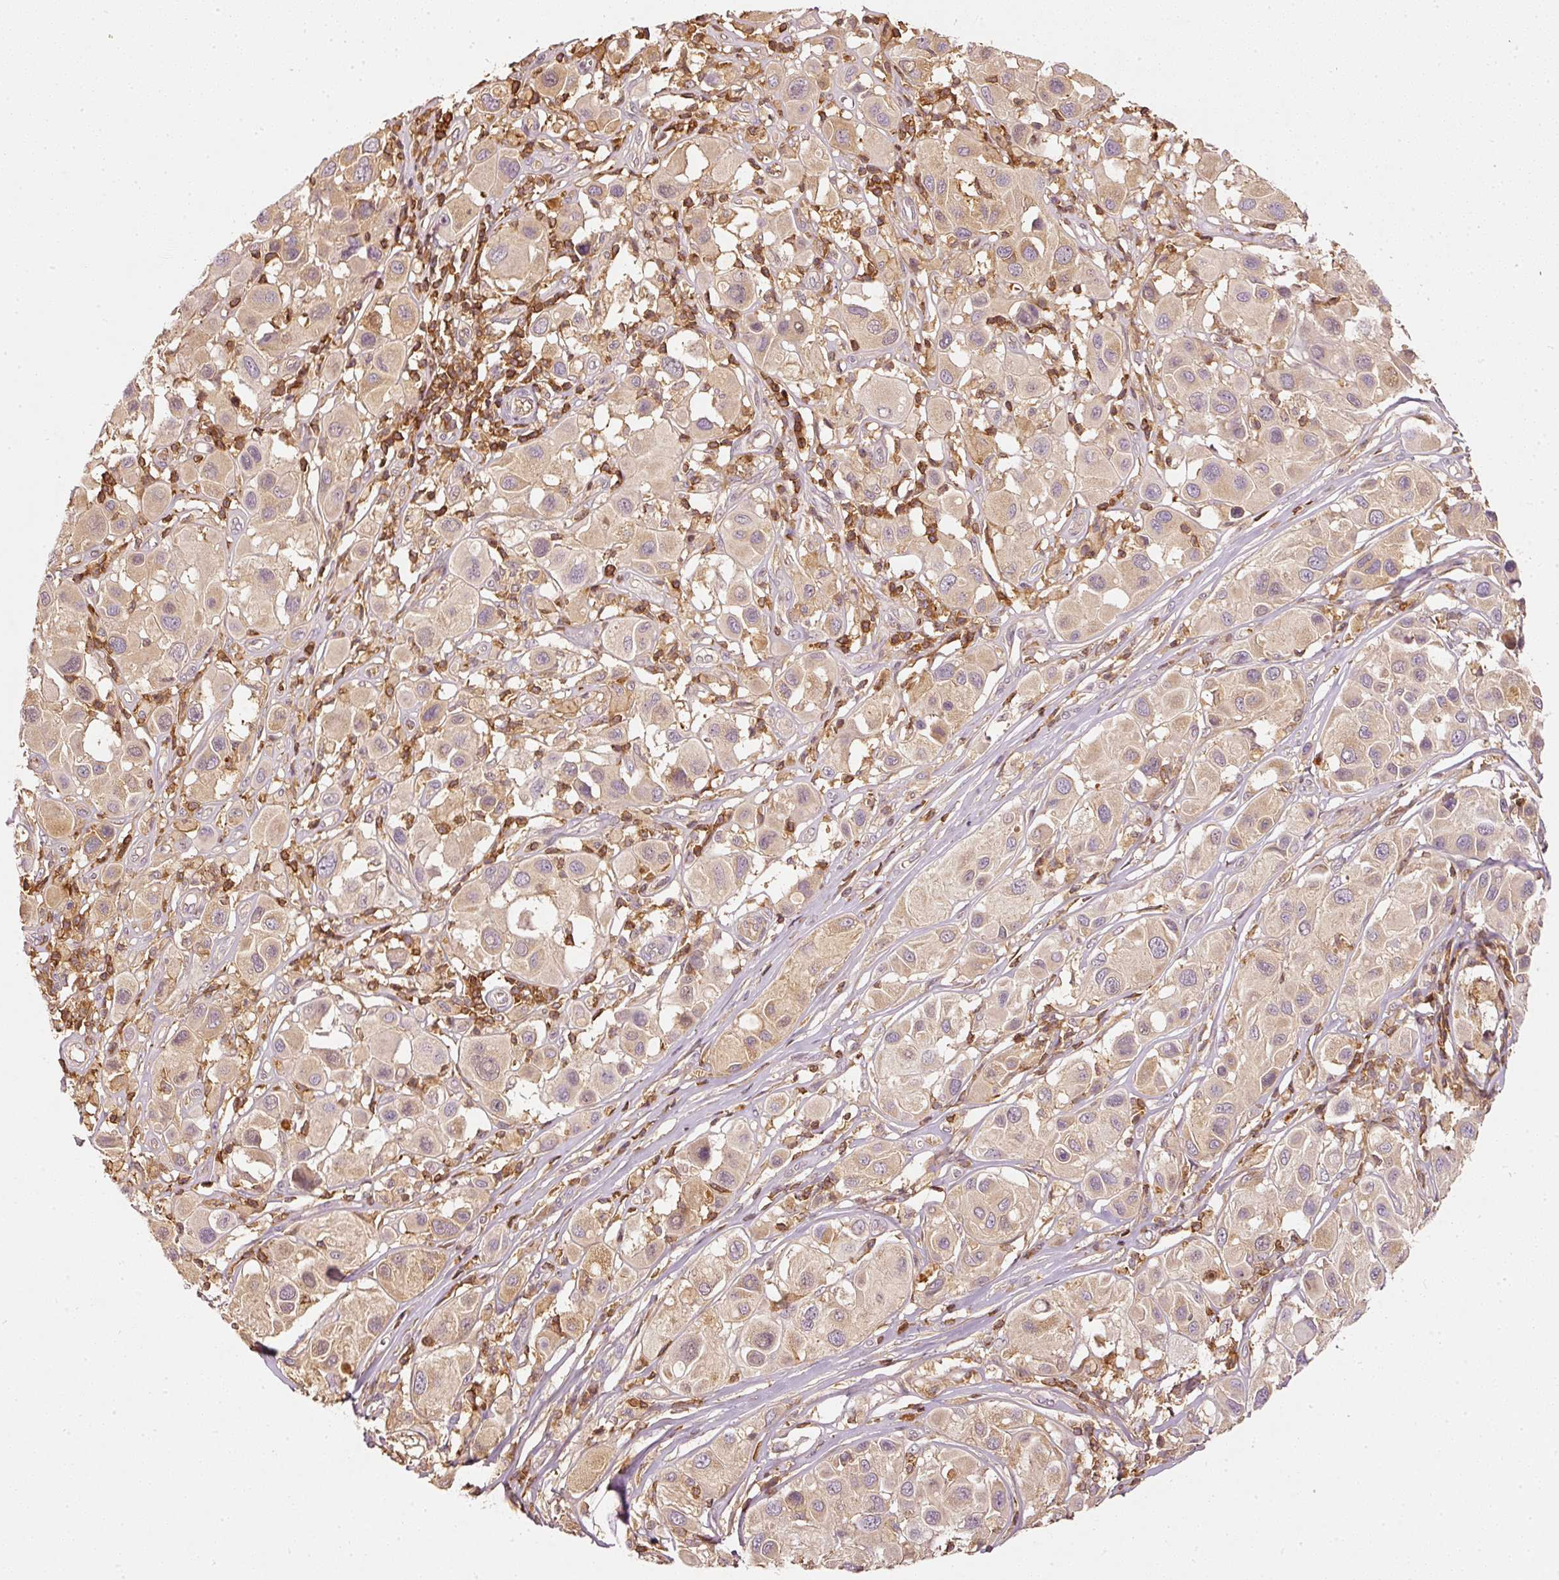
{"staining": {"intensity": "weak", "quantity": "25%-75%", "location": "cytoplasmic/membranous"}, "tissue": "melanoma", "cell_type": "Tumor cells", "image_type": "cancer", "snomed": [{"axis": "morphology", "description": "Malignant melanoma, Metastatic site"}, {"axis": "topography", "description": "Skin"}], "caption": "The micrograph exhibits a brown stain indicating the presence of a protein in the cytoplasmic/membranous of tumor cells in malignant melanoma (metastatic site).", "gene": "EVL", "patient": {"sex": "male", "age": 41}}